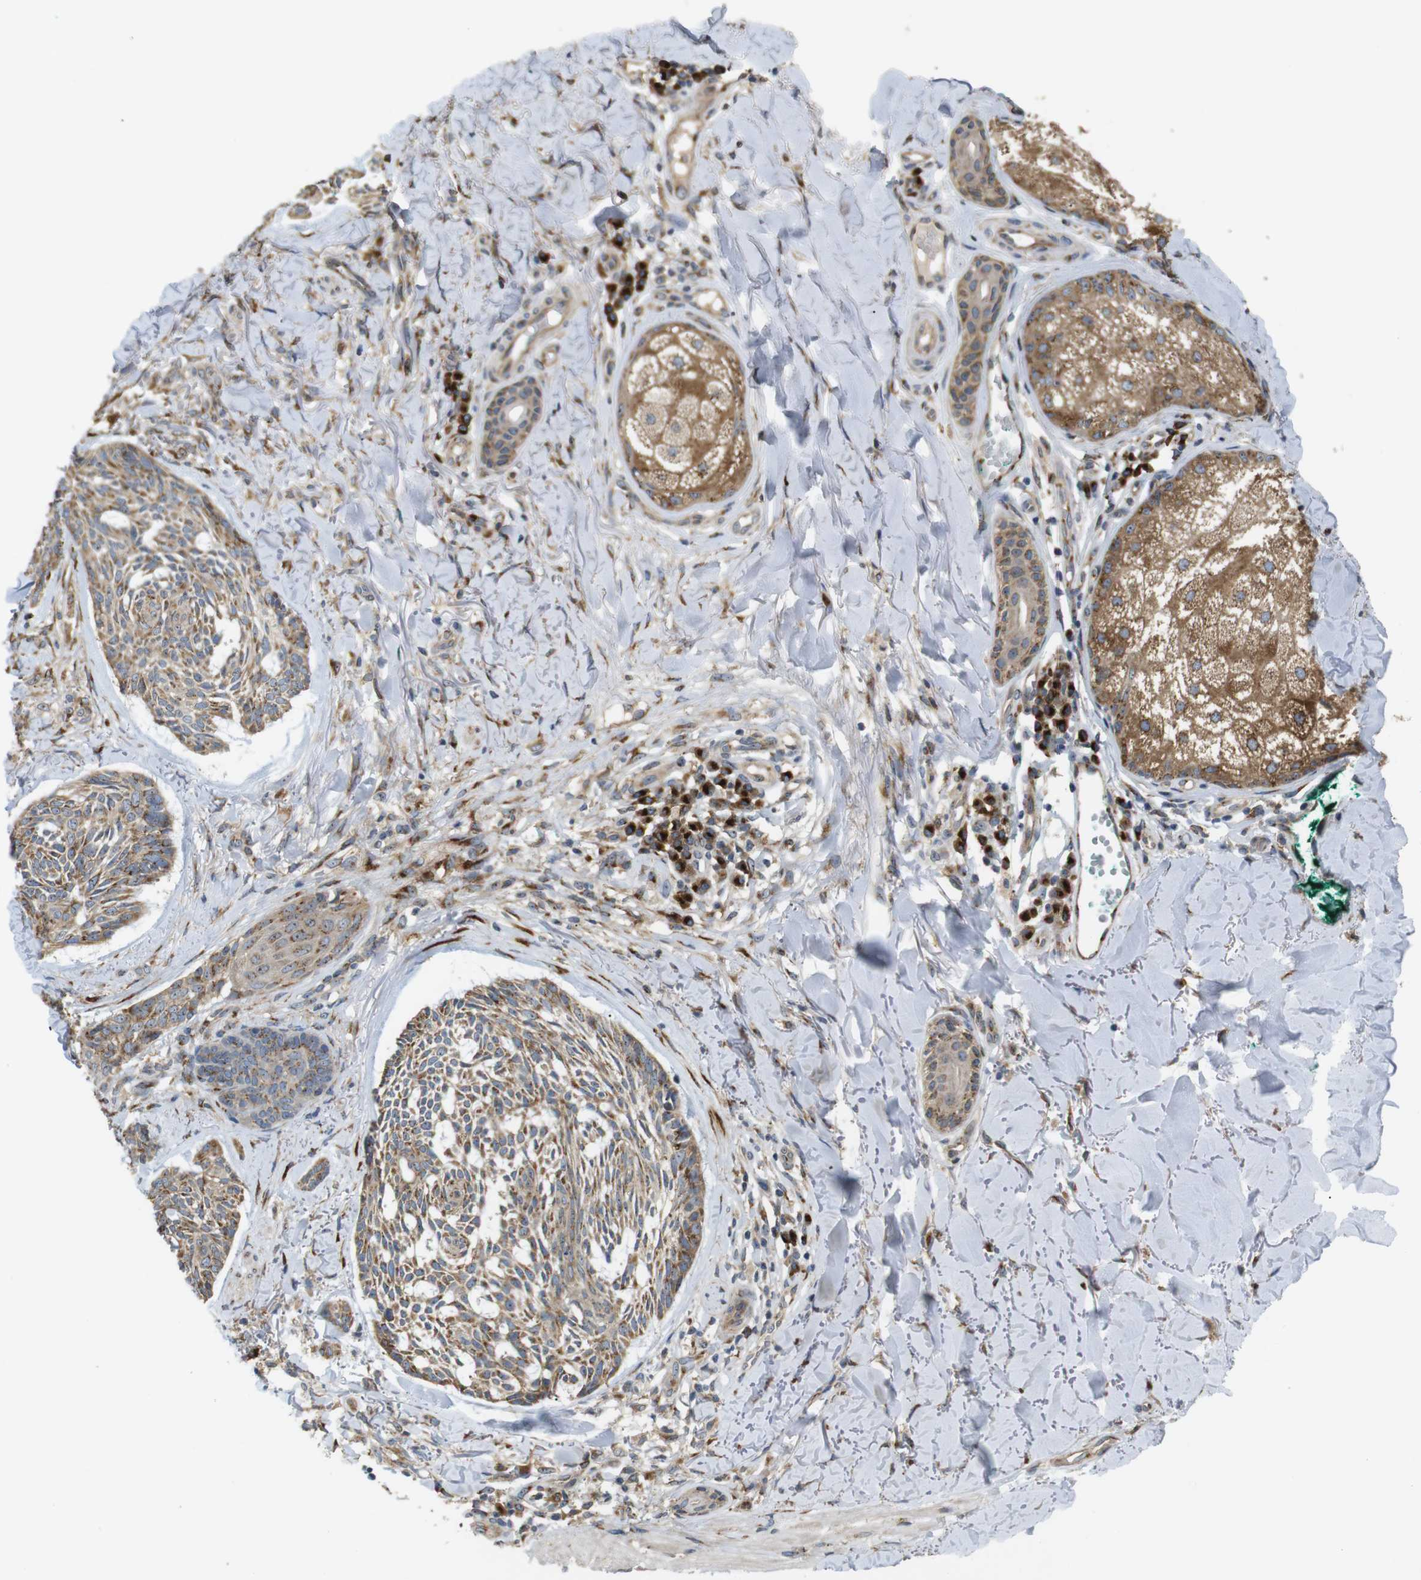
{"staining": {"intensity": "moderate", "quantity": "25%-75%", "location": "cytoplasmic/membranous"}, "tissue": "skin cancer", "cell_type": "Tumor cells", "image_type": "cancer", "snomed": [{"axis": "morphology", "description": "Basal cell carcinoma"}, {"axis": "topography", "description": "Skin"}], "caption": "Moderate cytoplasmic/membranous expression is seen in approximately 25%-75% of tumor cells in skin cancer (basal cell carcinoma). The staining is performed using DAB (3,3'-diaminobenzidine) brown chromogen to label protein expression. The nuclei are counter-stained blue using hematoxylin.", "gene": "TMEM143", "patient": {"sex": "male", "age": 43}}